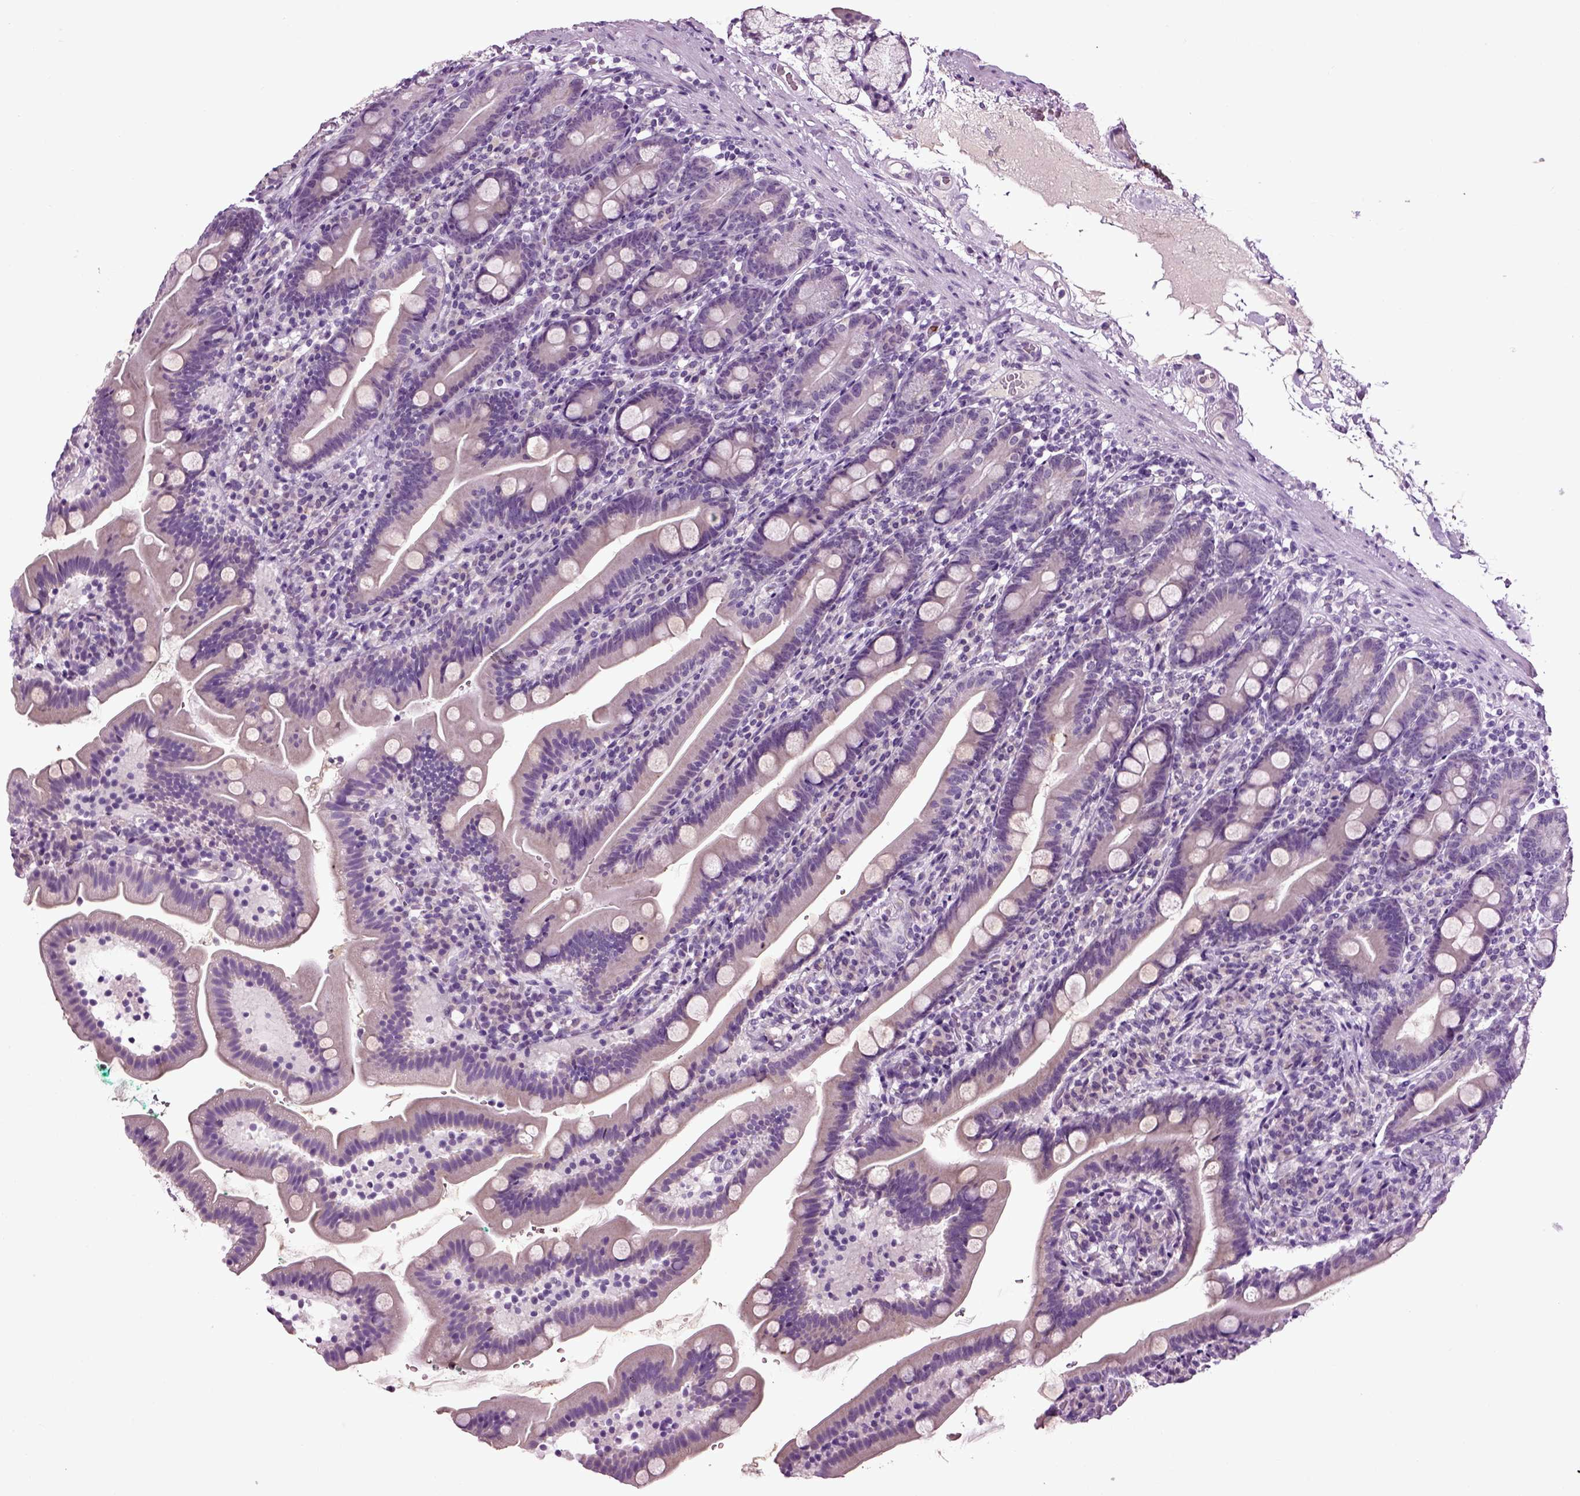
{"staining": {"intensity": "negative", "quantity": "none", "location": "none"}, "tissue": "duodenum", "cell_type": "Glandular cells", "image_type": "normal", "snomed": [{"axis": "morphology", "description": "Normal tissue, NOS"}, {"axis": "topography", "description": "Duodenum"}], "caption": "Benign duodenum was stained to show a protein in brown. There is no significant staining in glandular cells. (Immunohistochemistry (ihc), brightfield microscopy, high magnification).", "gene": "SPATA17", "patient": {"sex": "female", "age": 67}}